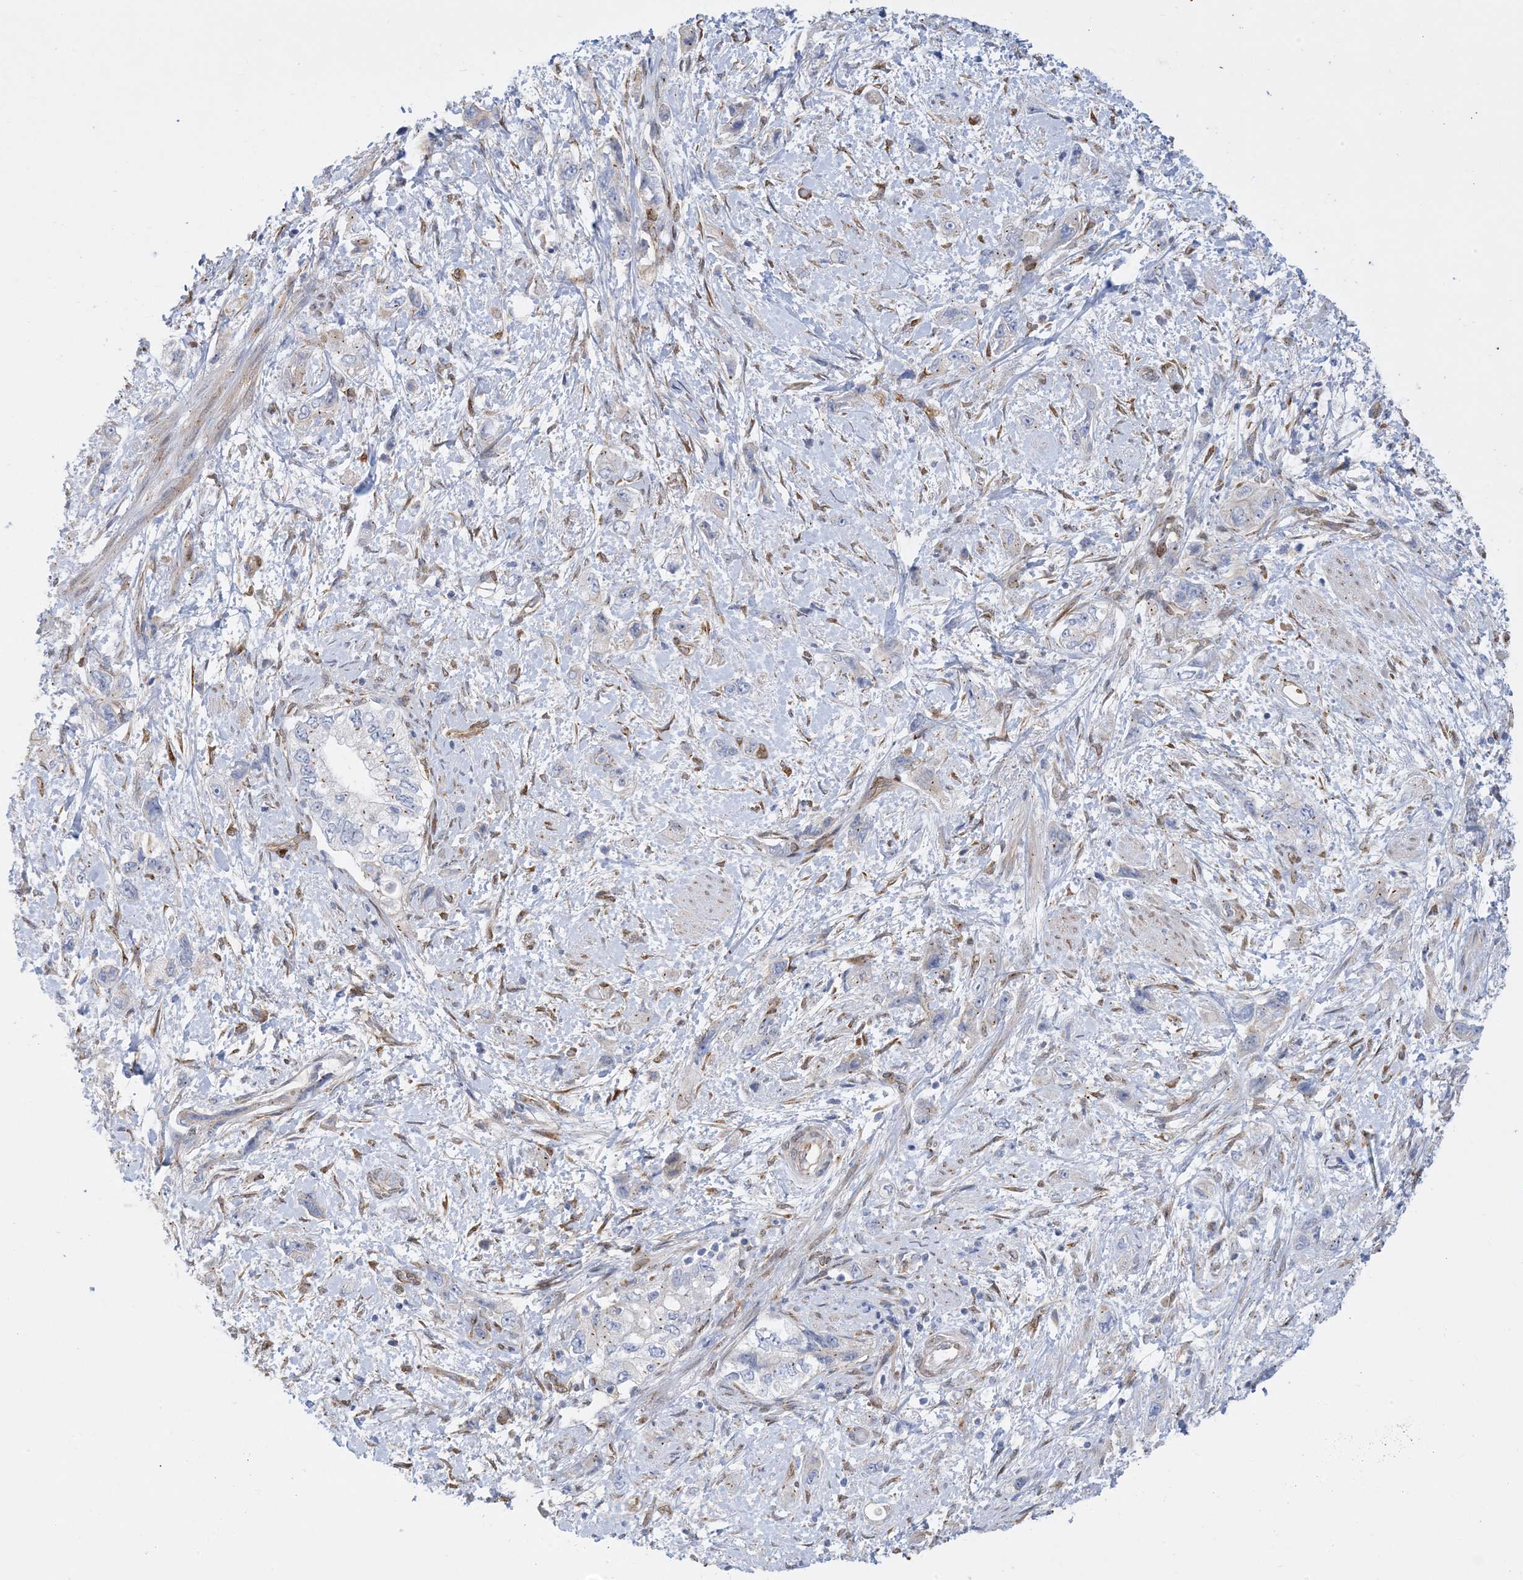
{"staining": {"intensity": "weak", "quantity": "<25%", "location": "cytoplasmic/membranous"}, "tissue": "pancreatic cancer", "cell_type": "Tumor cells", "image_type": "cancer", "snomed": [{"axis": "morphology", "description": "Adenocarcinoma, NOS"}, {"axis": "topography", "description": "Pancreas"}], "caption": "Tumor cells are negative for brown protein staining in pancreatic cancer (adenocarcinoma).", "gene": "RBMS3", "patient": {"sex": "female", "age": 73}}